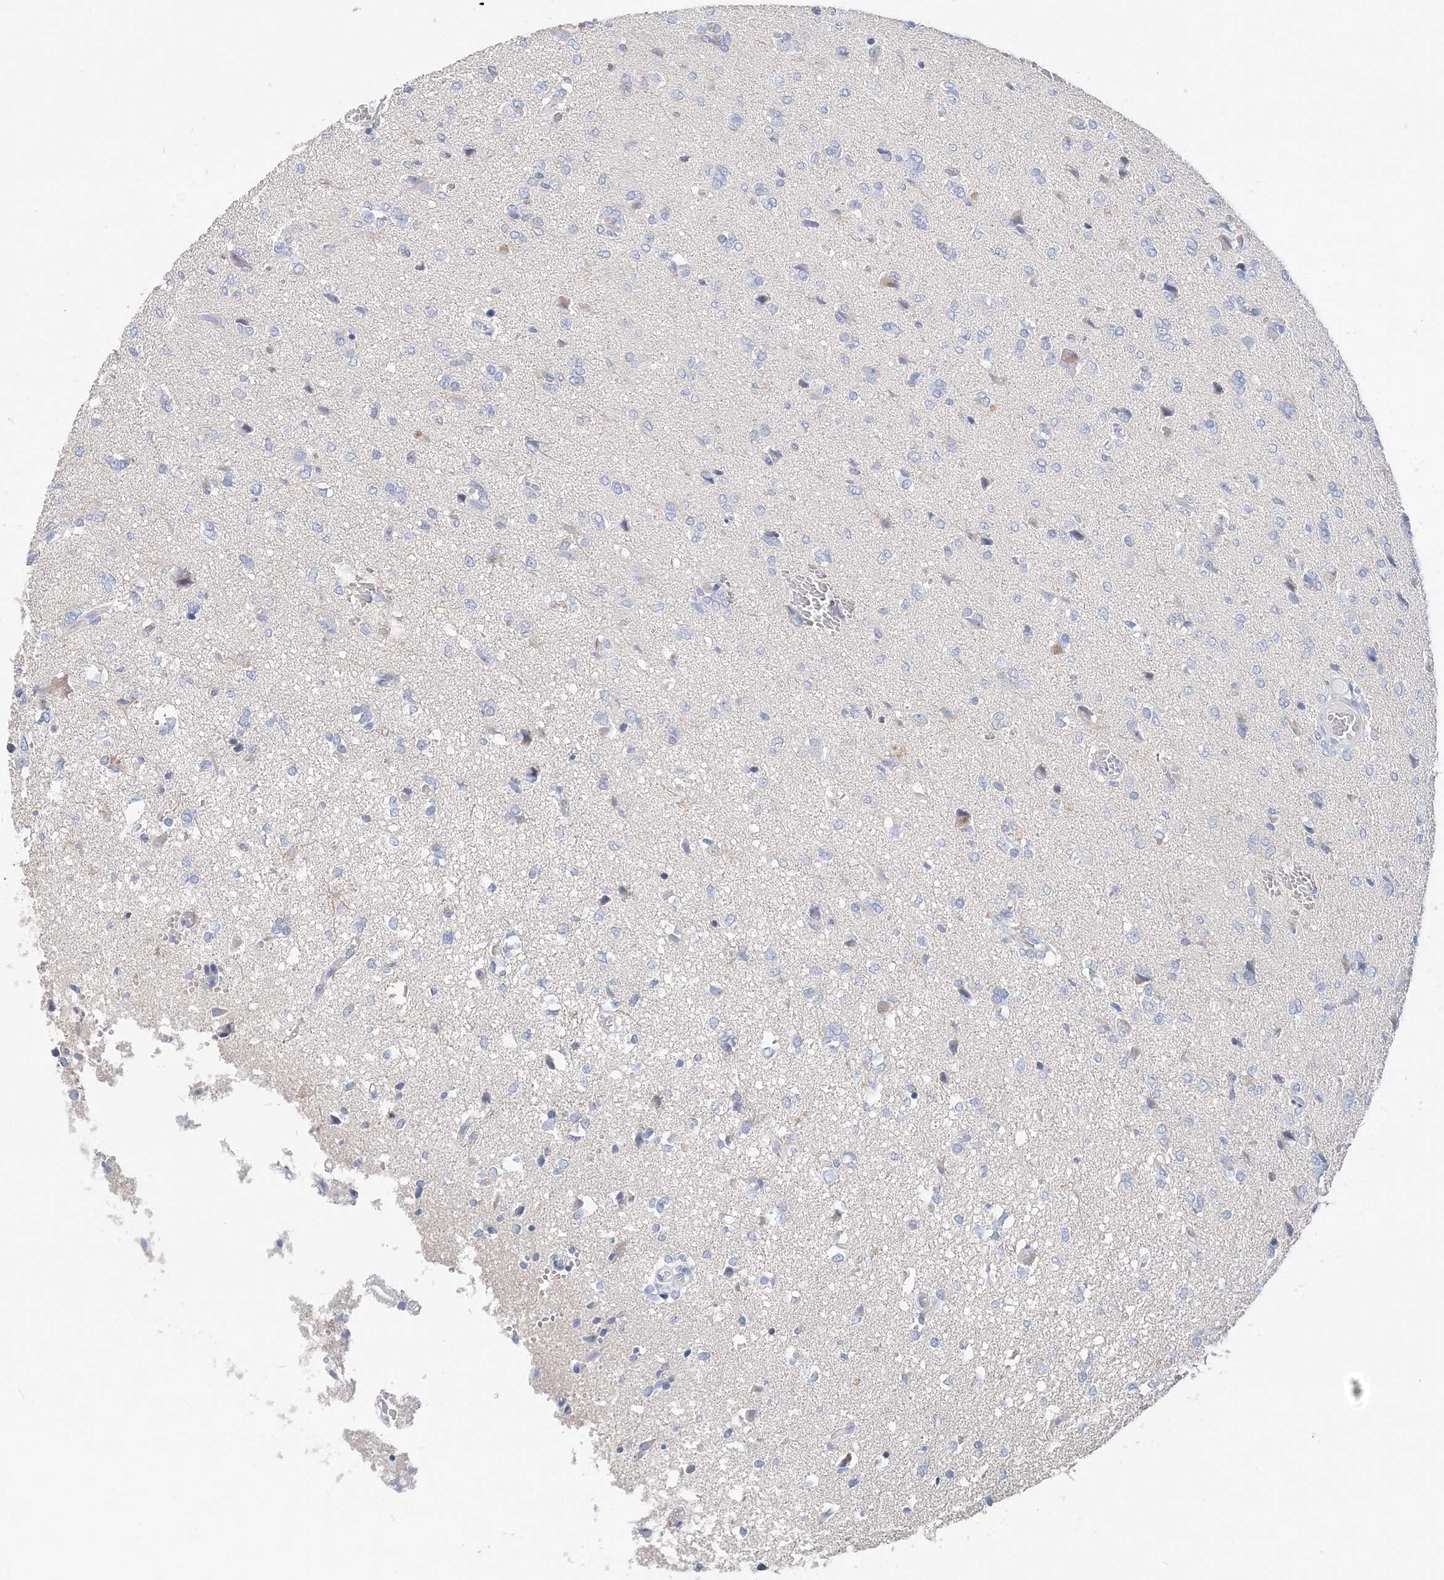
{"staining": {"intensity": "negative", "quantity": "none", "location": "none"}, "tissue": "glioma", "cell_type": "Tumor cells", "image_type": "cancer", "snomed": [{"axis": "morphology", "description": "Glioma, malignant, High grade"}, {"axis": "topography", "description": "Brain"}], "caption": "Immunohistochemistry (IHC) histopathology image of neoplastic tissue: malignant glioma (high-grade) stained with DAB exhibits no significant protein positivity in tumor cells.", "gene": "LRRIQ4", "patient": {"sex": "female", "age": 59}}